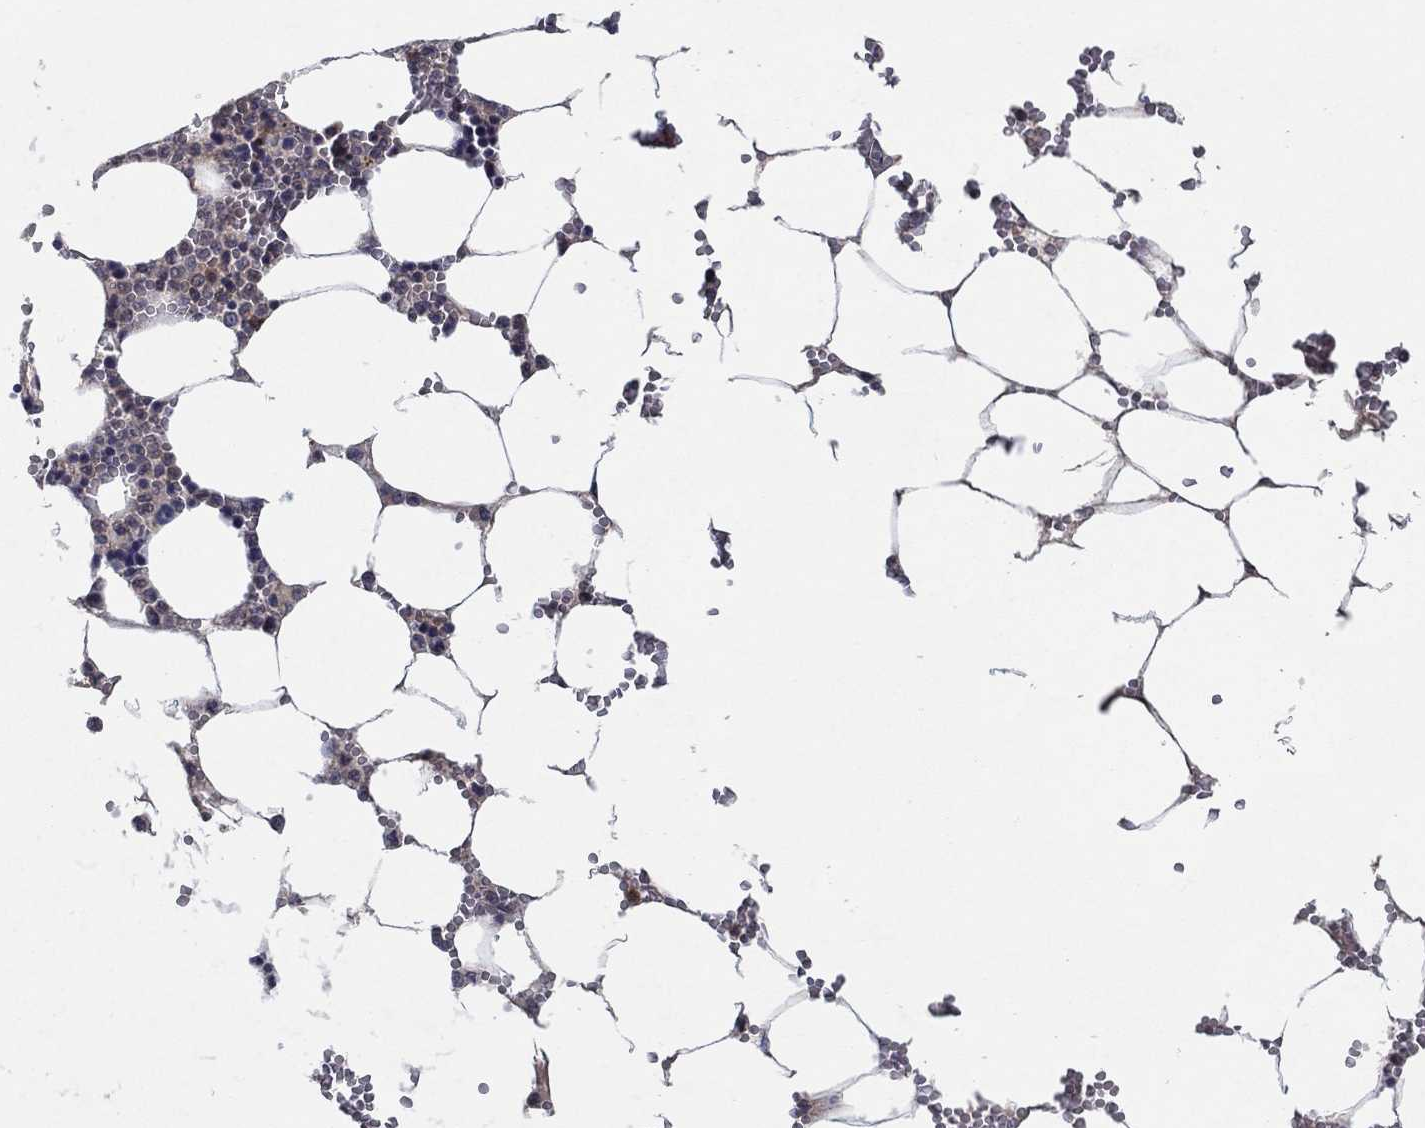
{"staining": {"intensity": "weak", "quantity": "<25%", "location": "cytoplasmic/membranous"}, "tissue": "bone marrow", "cell_type": "Hematopoietic cells", "image_type": "normal", "snomed": [{"axis": "morphology", "description": "Normal tissue, NOS"}, {"axis": "topography", "description": "Bone marrow"}], "caption": "Immunohistochemistry histopathology image of unremarkable bone marrow stained for a protein (brown), which displays no expression in hematopoietic cells. (Immunohistochemistry (ihc), brightfield microscopy, high magnification).", "gene": "IL4", "patient": {"sex": "female", "age": 64}}